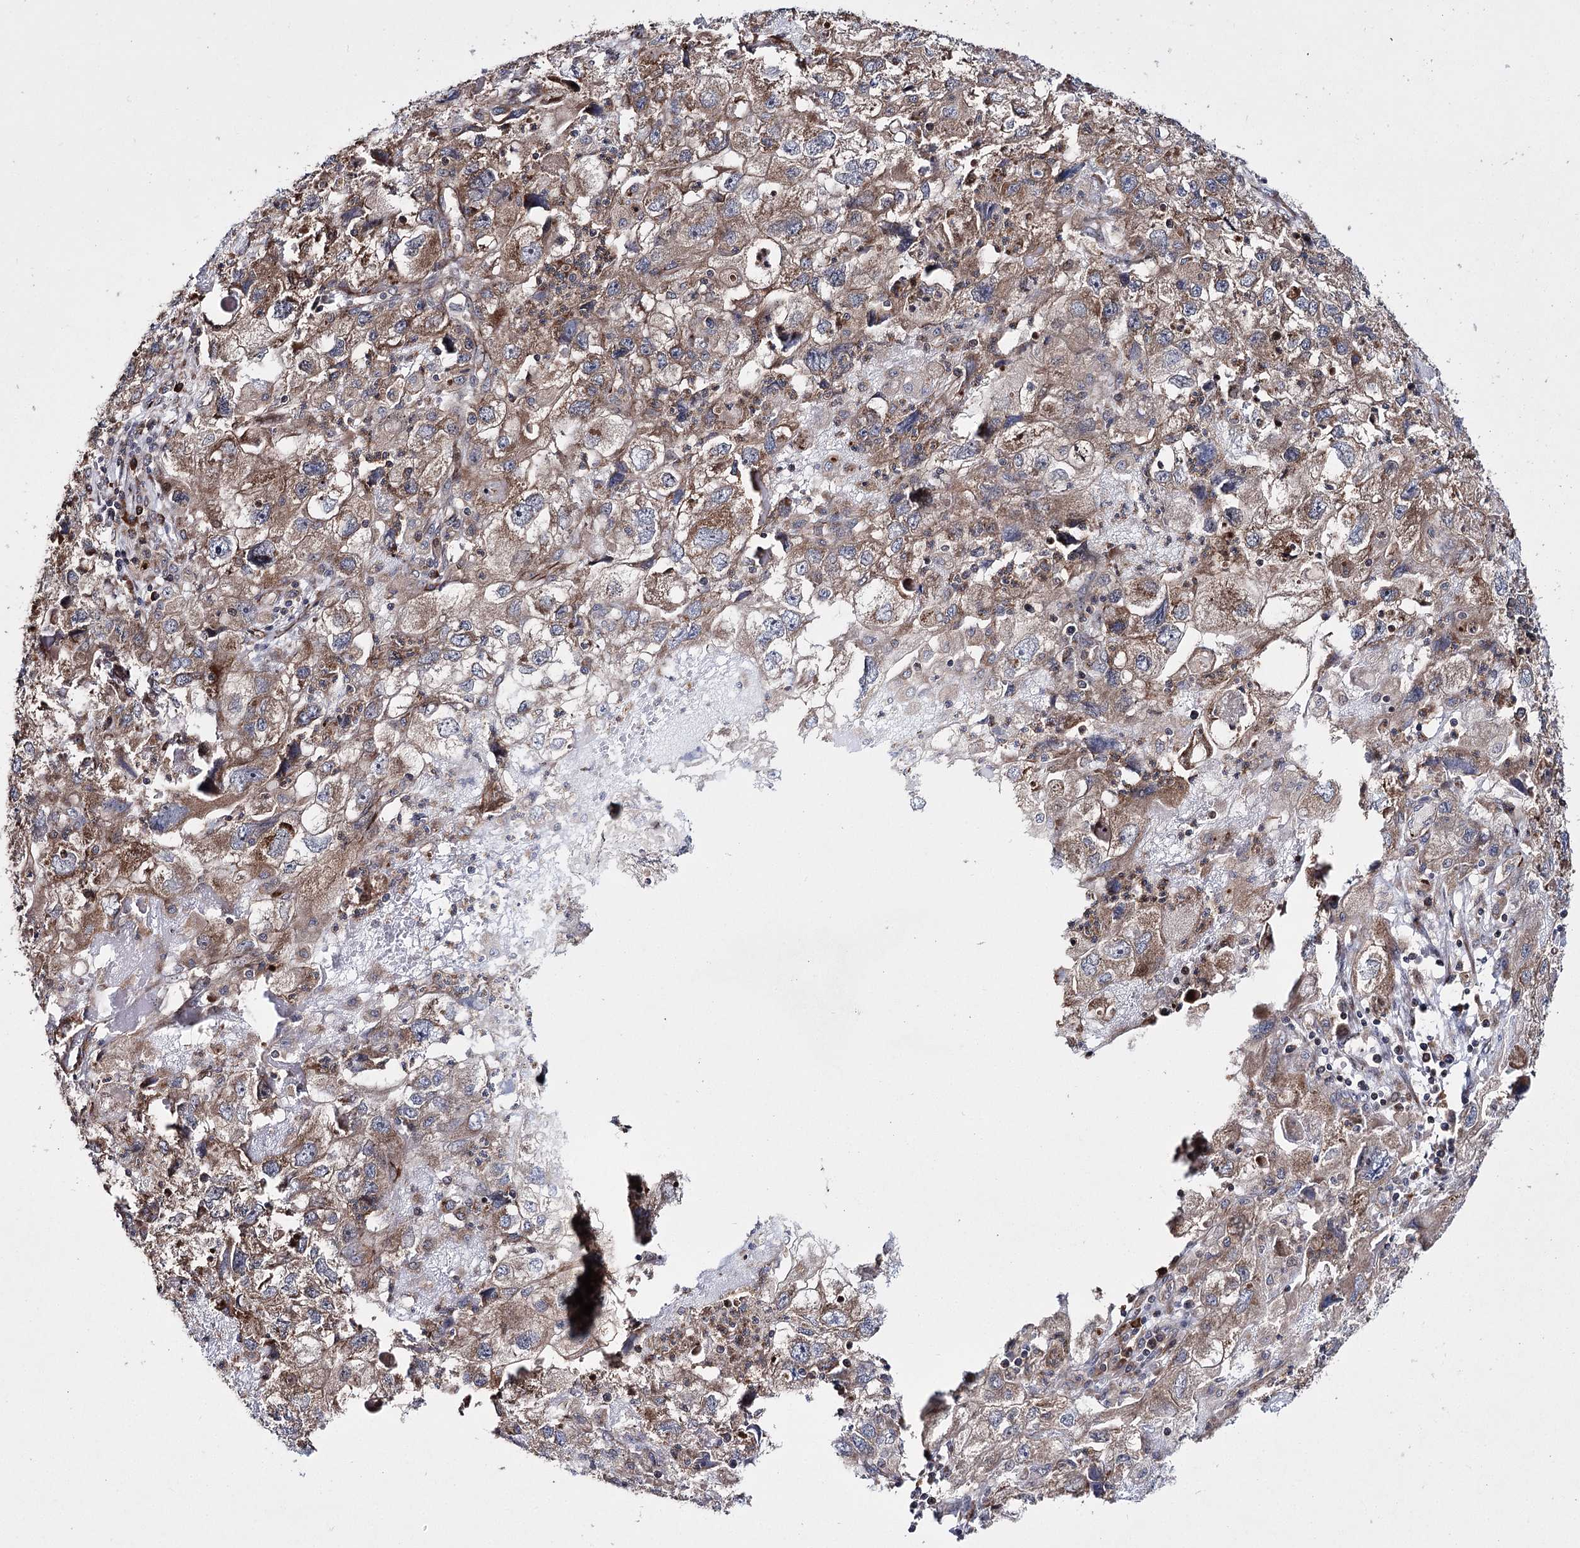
{"staining": {"intensity": "moderate", "quantity": ">75%", "location": "cytoplasmic/membranous"}, "tissue": "endometrial cancer", "cell_type": "Tumor cells", "image_type": "cancer", "snomed": [{"axis": "morphology", "description": "Adenocarcinoma, NOS"}, {"axis": "topography", "description": "Endometrium"}], "caption": "Moderate cytoplasmic/membranous protein expression is present in approximately >75% of tumor cells in endometrial cancer.", "gene": "HECTD2", "patient": {"sex": "female", "age": 49}}